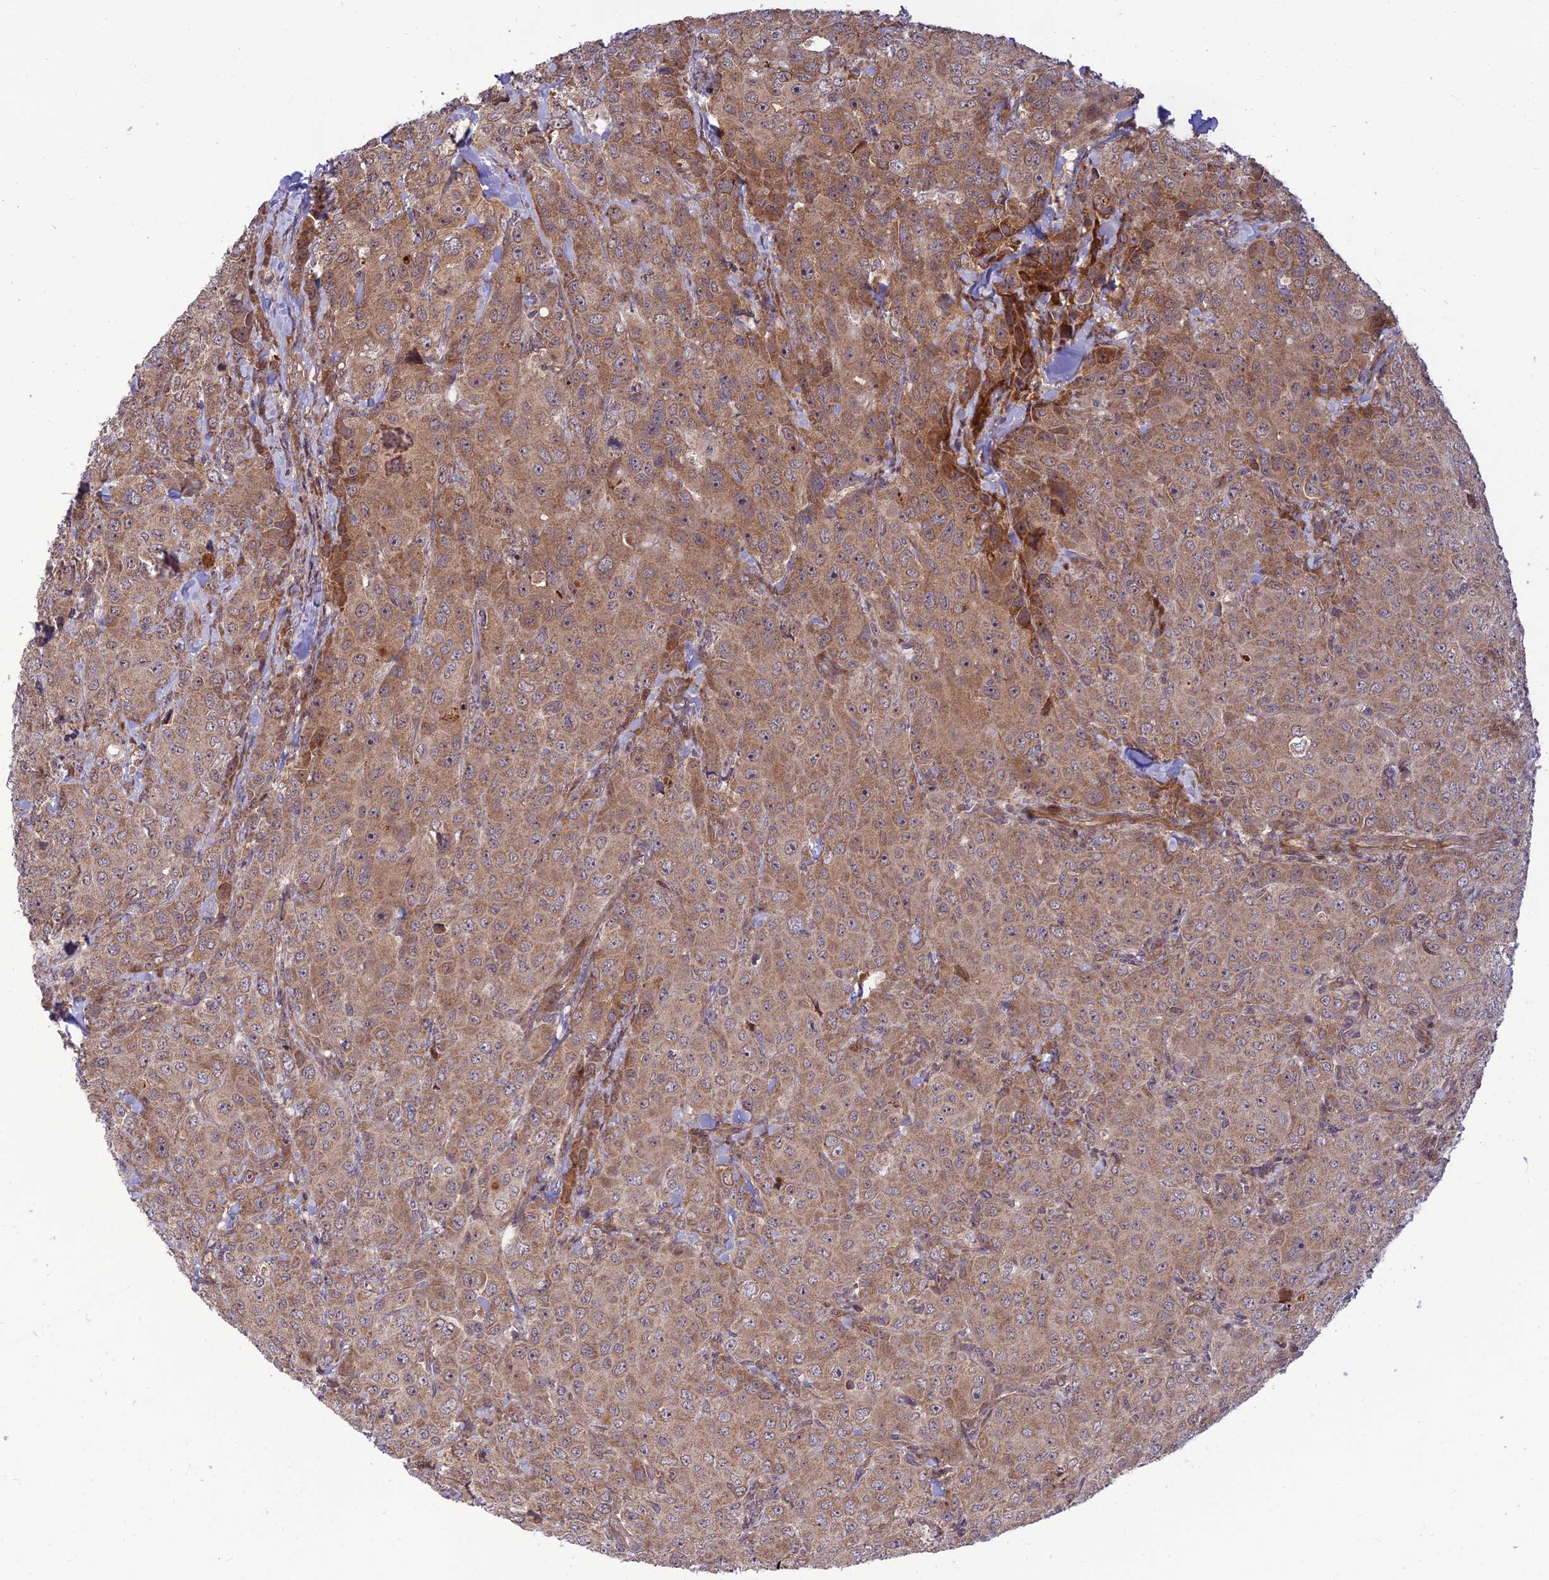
{"staining": {"intensity": "moderate", "quantity": ">75%", "location": "cytoplasmic/membranous"}, "tissue": "breast cancer", "cell_type": "Tumor cells", "image_type": "cancer", "snomed": [{"axis": "morphology", "description": "Duct carcinoma"}, {"axis": "topography", "description": "Breast"}], "caption": "A photomicrograph showing moderate cytoplasmic/membranous expression in about >75% of tumor cells in breast invasive ductal carcinoma, as visualized by brown immunohistochemical staining.", "gene": "PLEKHG2", "patient": {"sex": "female", "age": 43}}